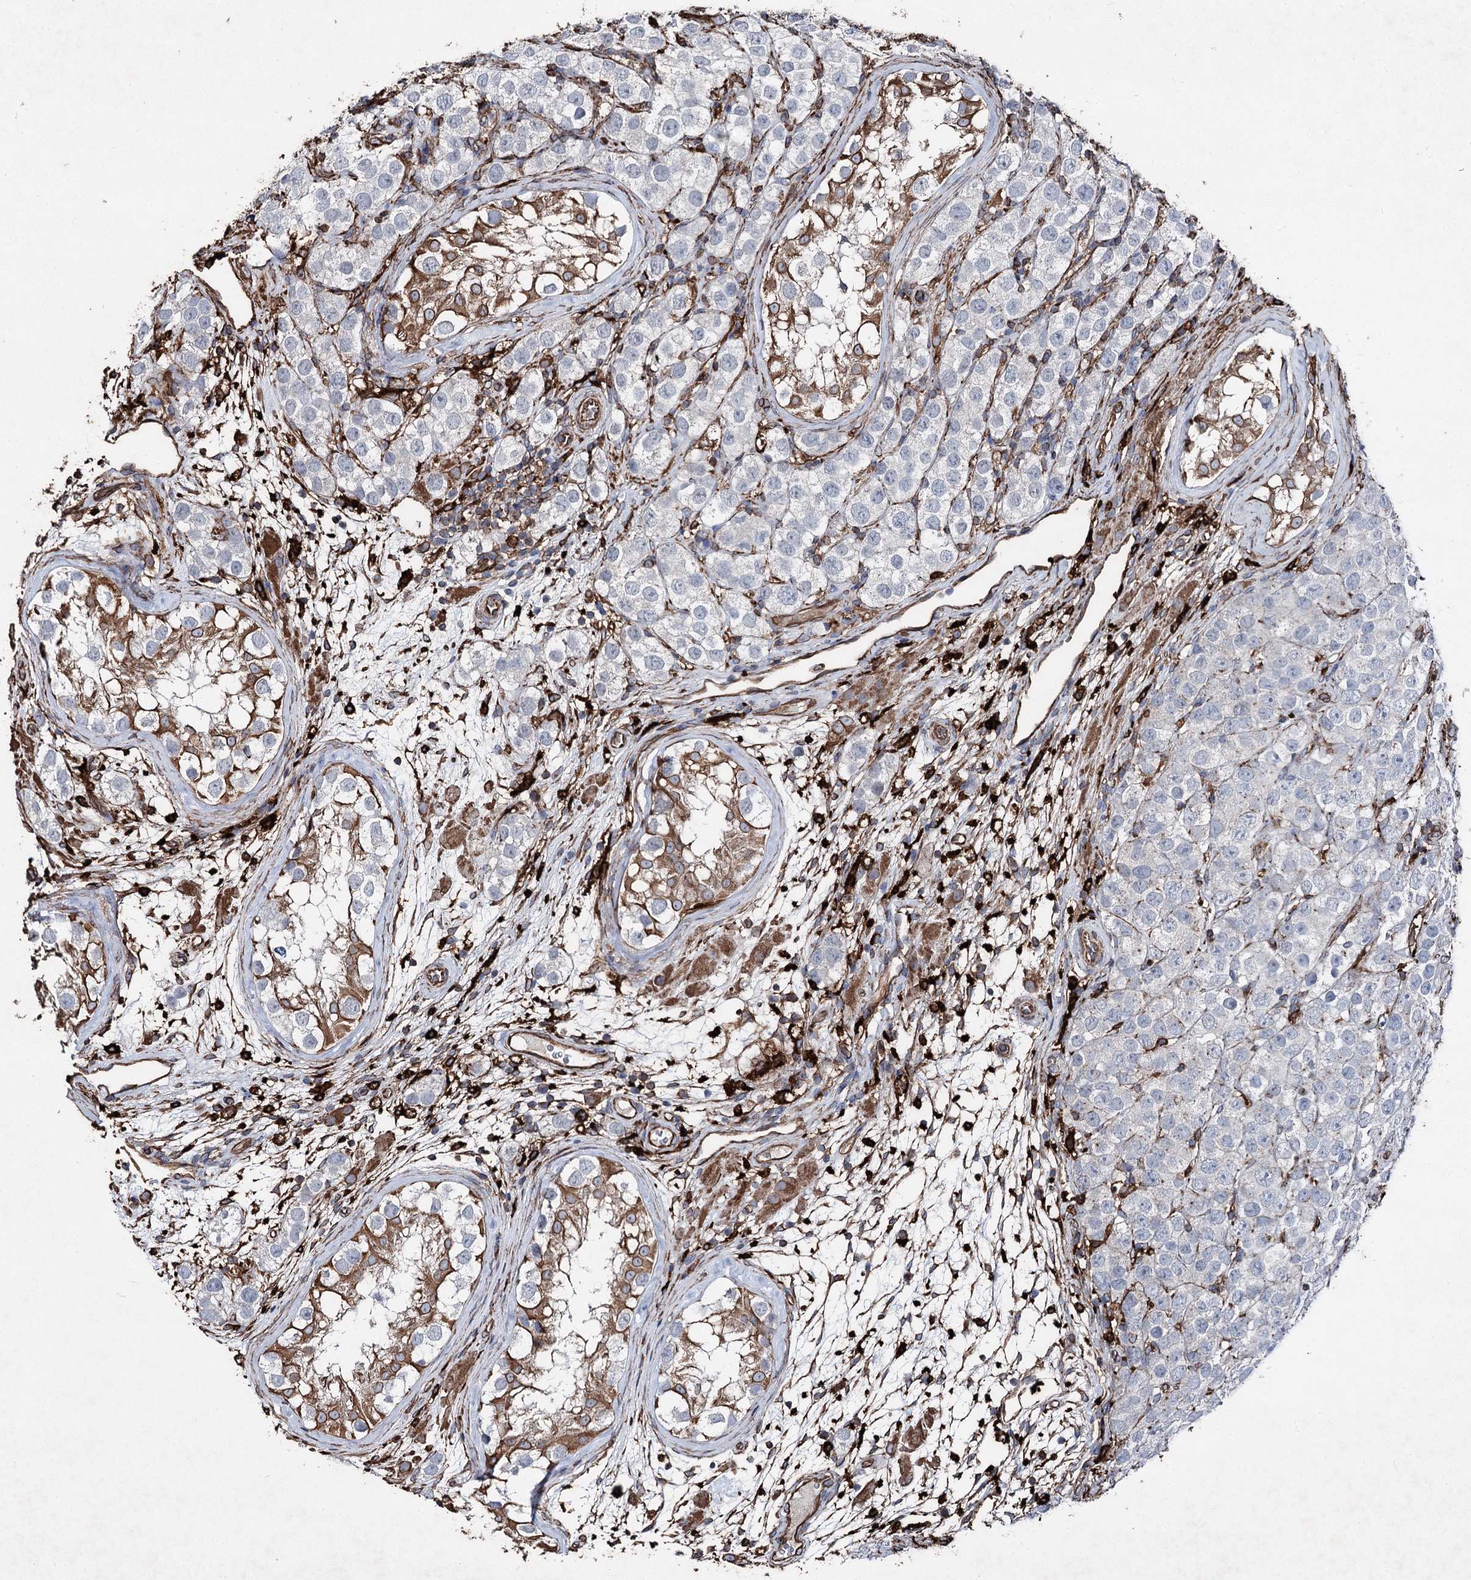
{"staining": {"intensity": "negative", "quantity": "none", "location": "none"}, "tissue": "testis cancer", "cell_type": "Tumor cells", "image_type": "cancer", "snomed": [{"axis": "morphology", "description": "Seminoma, NOS"}, {"axis": "topography", "description": "Testis"}], "caption": "A histopathology image of human testis cancer is negative for staining in tumor cells. Brightfield microscopy of immunohistochemistry stained with DAB (brown) and hematoxylin (blue), captured at high magnification.", "gene": "CLEC4M", "patient": {"sex": "male", "age": 28}}